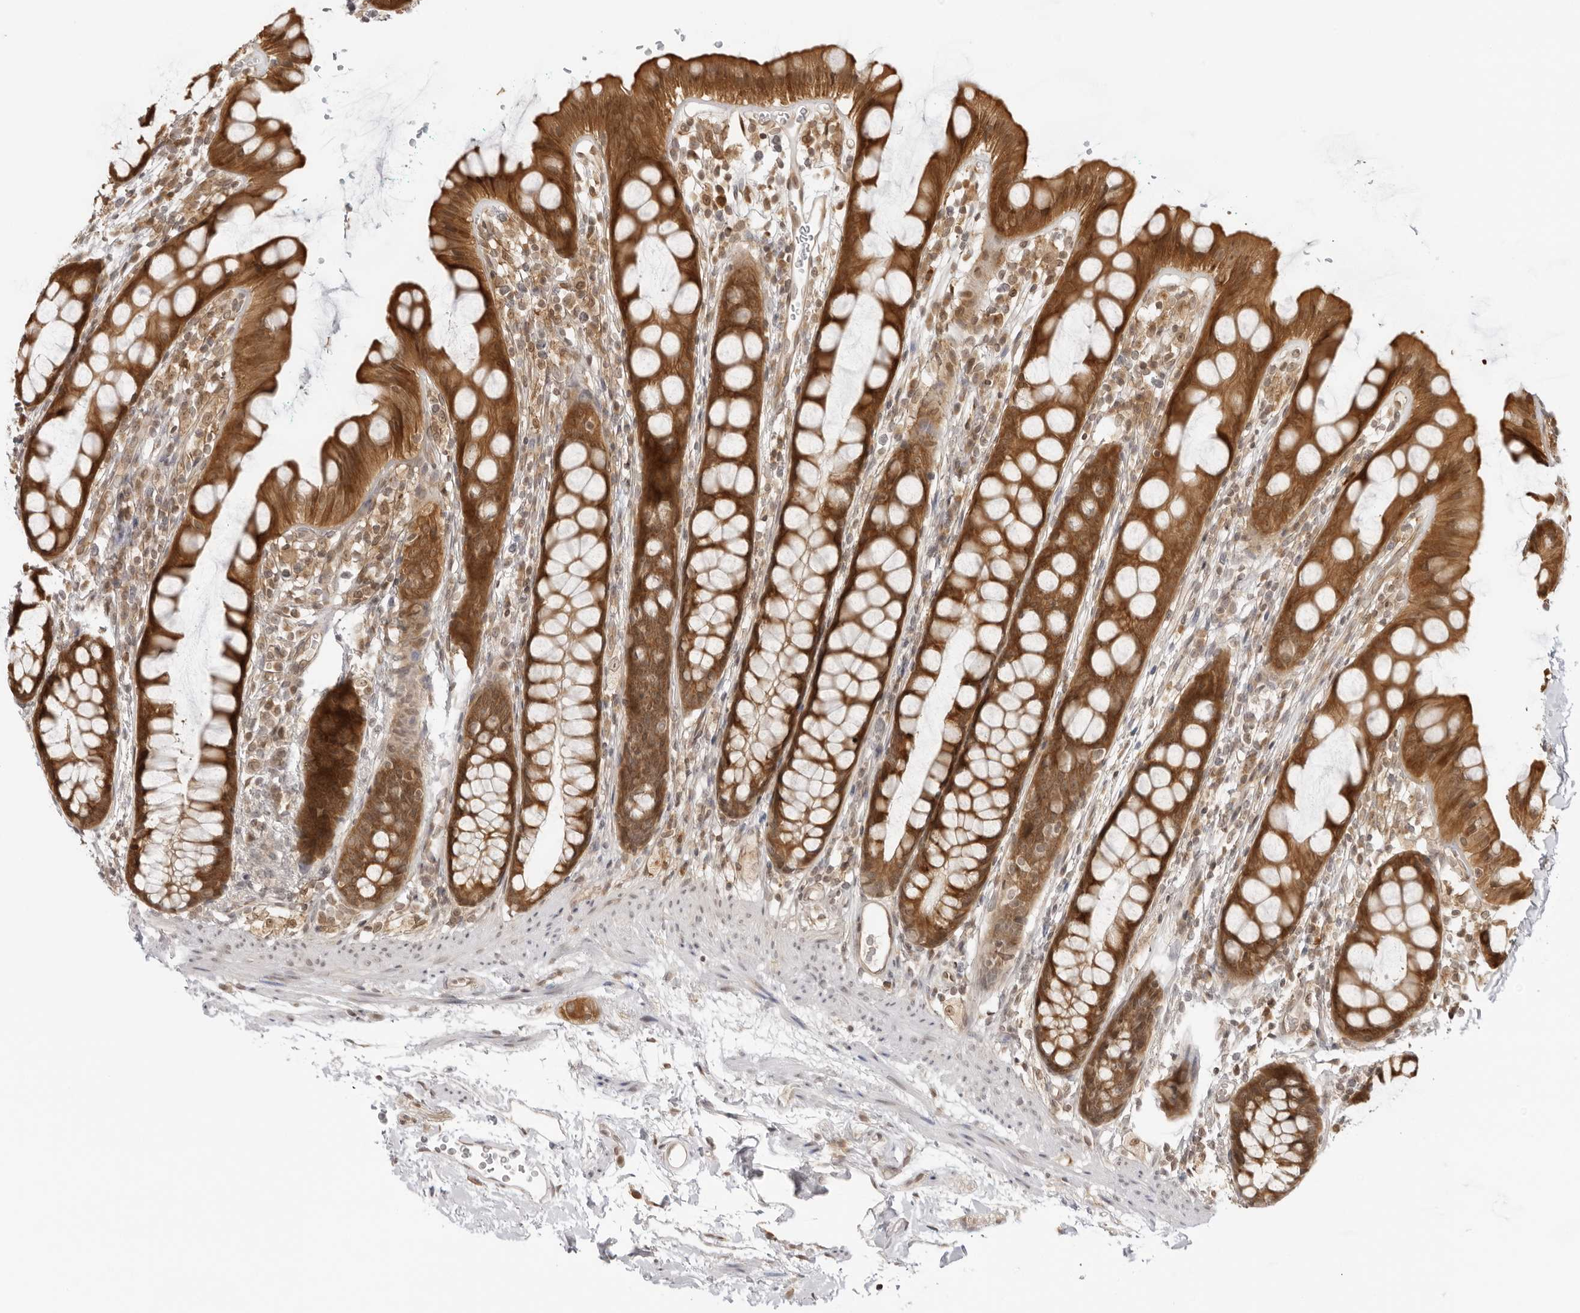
{"staining": {"intensity": "strong", "quantity": ">75%", "location": "cytoplasmic/membranous"}, "tissue": "rectum", "cell_type": "Glandular cells", "image_type": "normal", "snomed": [{"axis": "morphology", "description": "Normal tissue, NOS"}, {"axis": "topography", "description": "Rectum"}], "caption": "IHC image of normal human rectum stained for a protein (brown), which shows high levels of strong cytoplasmic/membranous staining in about >75% of glandular cells.", "gene": "PRRC2C", "patient": {"sex": "female", "age": 65}}